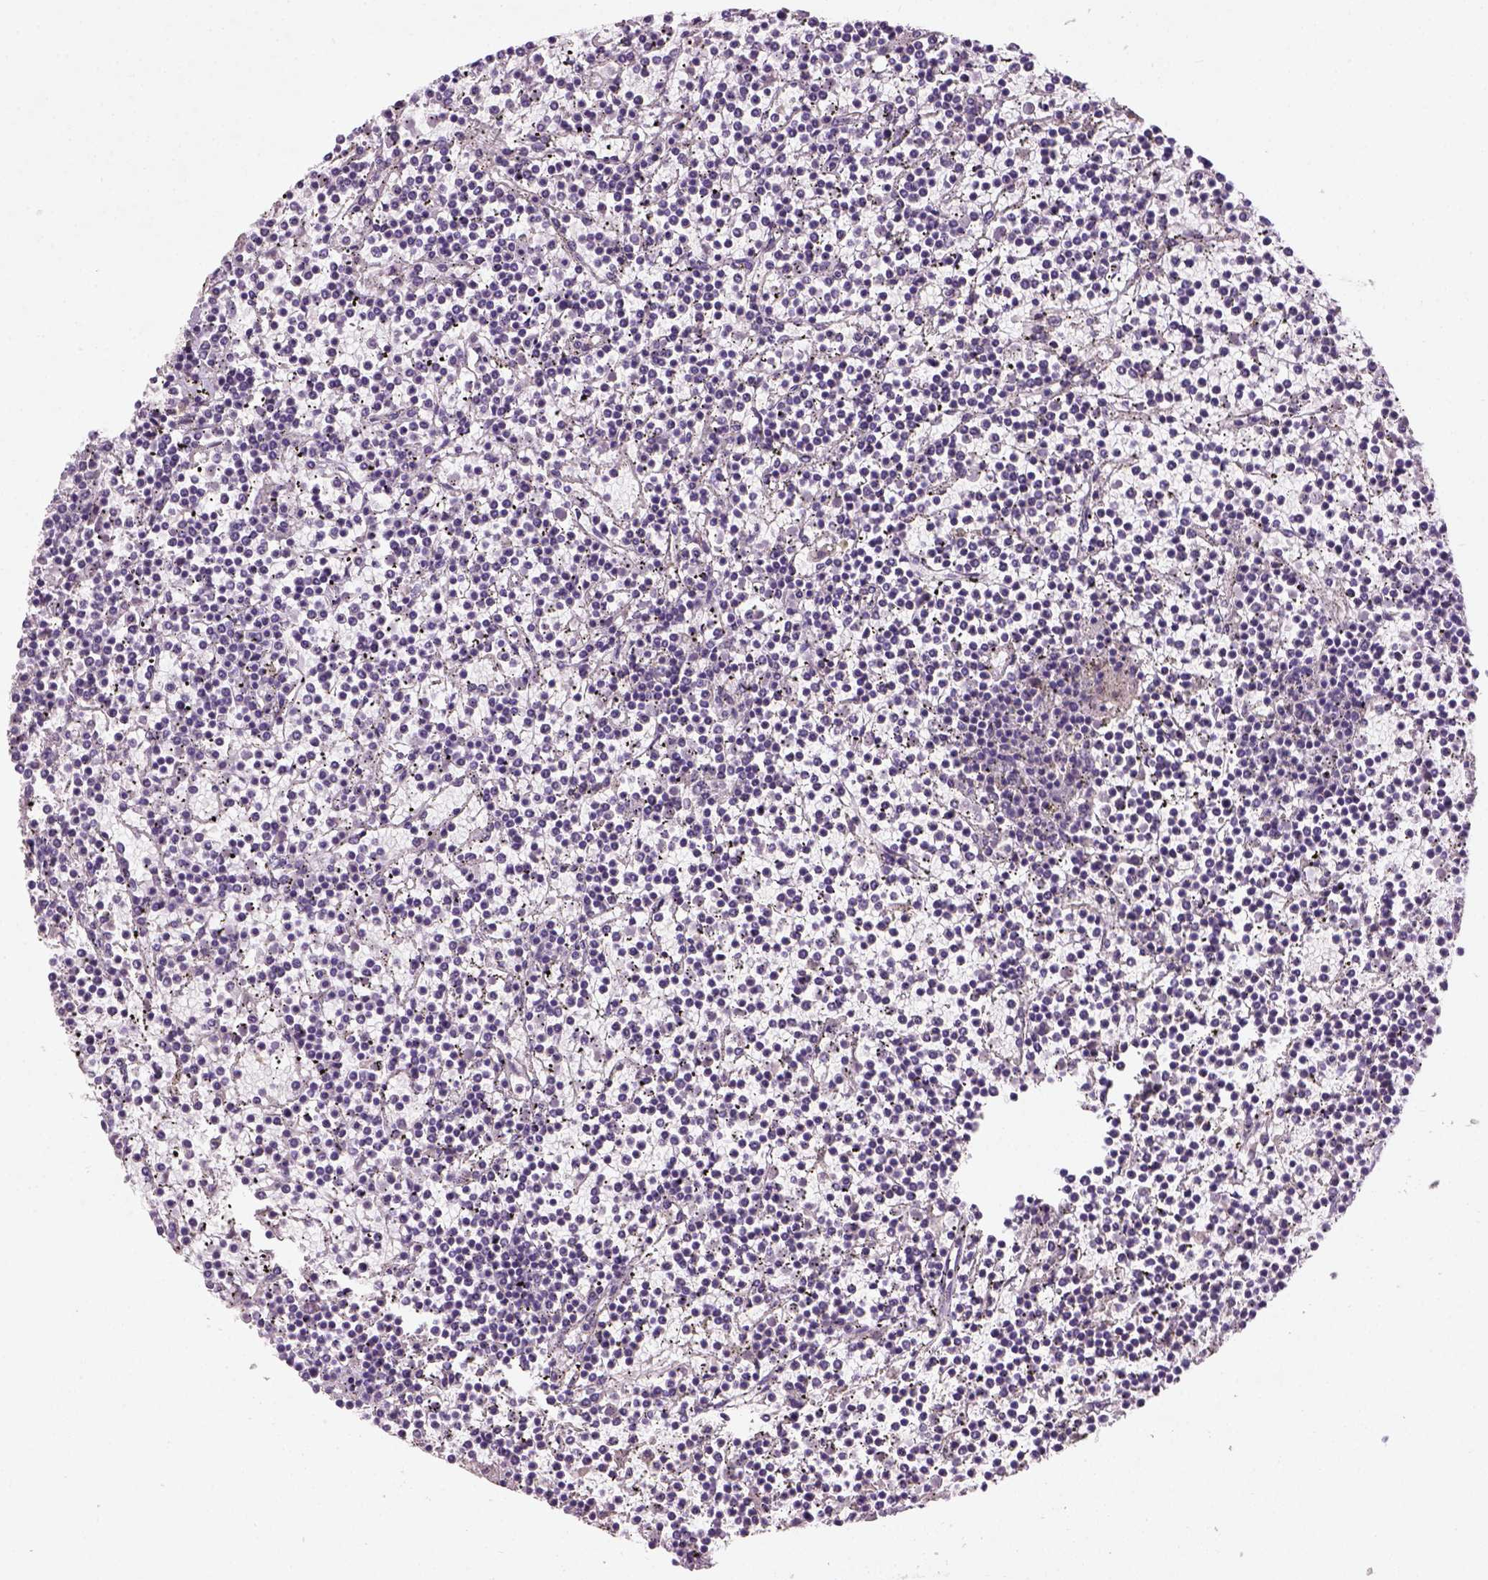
{"staining": {"intensity": "negative", "quantity": "none", "location": "none"}, "tissue": "lymphoma", "cell_type": "Tumor cells", "image_type": "cancer", "snomed": [{"axis": "morphology", "description": "Malignant lymphoma, non-Hodgkin's type, Low grade"}, {"axis": "topography", "description": "Spleen"}], "caption": "DAB immunohistochemical staining of malignant lymphoma, non-Hodgkin's type (low-grade) displays no significant expression in tumor cells. Brightfield microscopy of immunohistochemistry (IHC) stained with DAB (3,3'-diaminobenzidine) (brown) and hematoxylin (blue), captured at high magnification.", "gene": "NUDT6", "patient": {"sex": "female", "age": 19}}